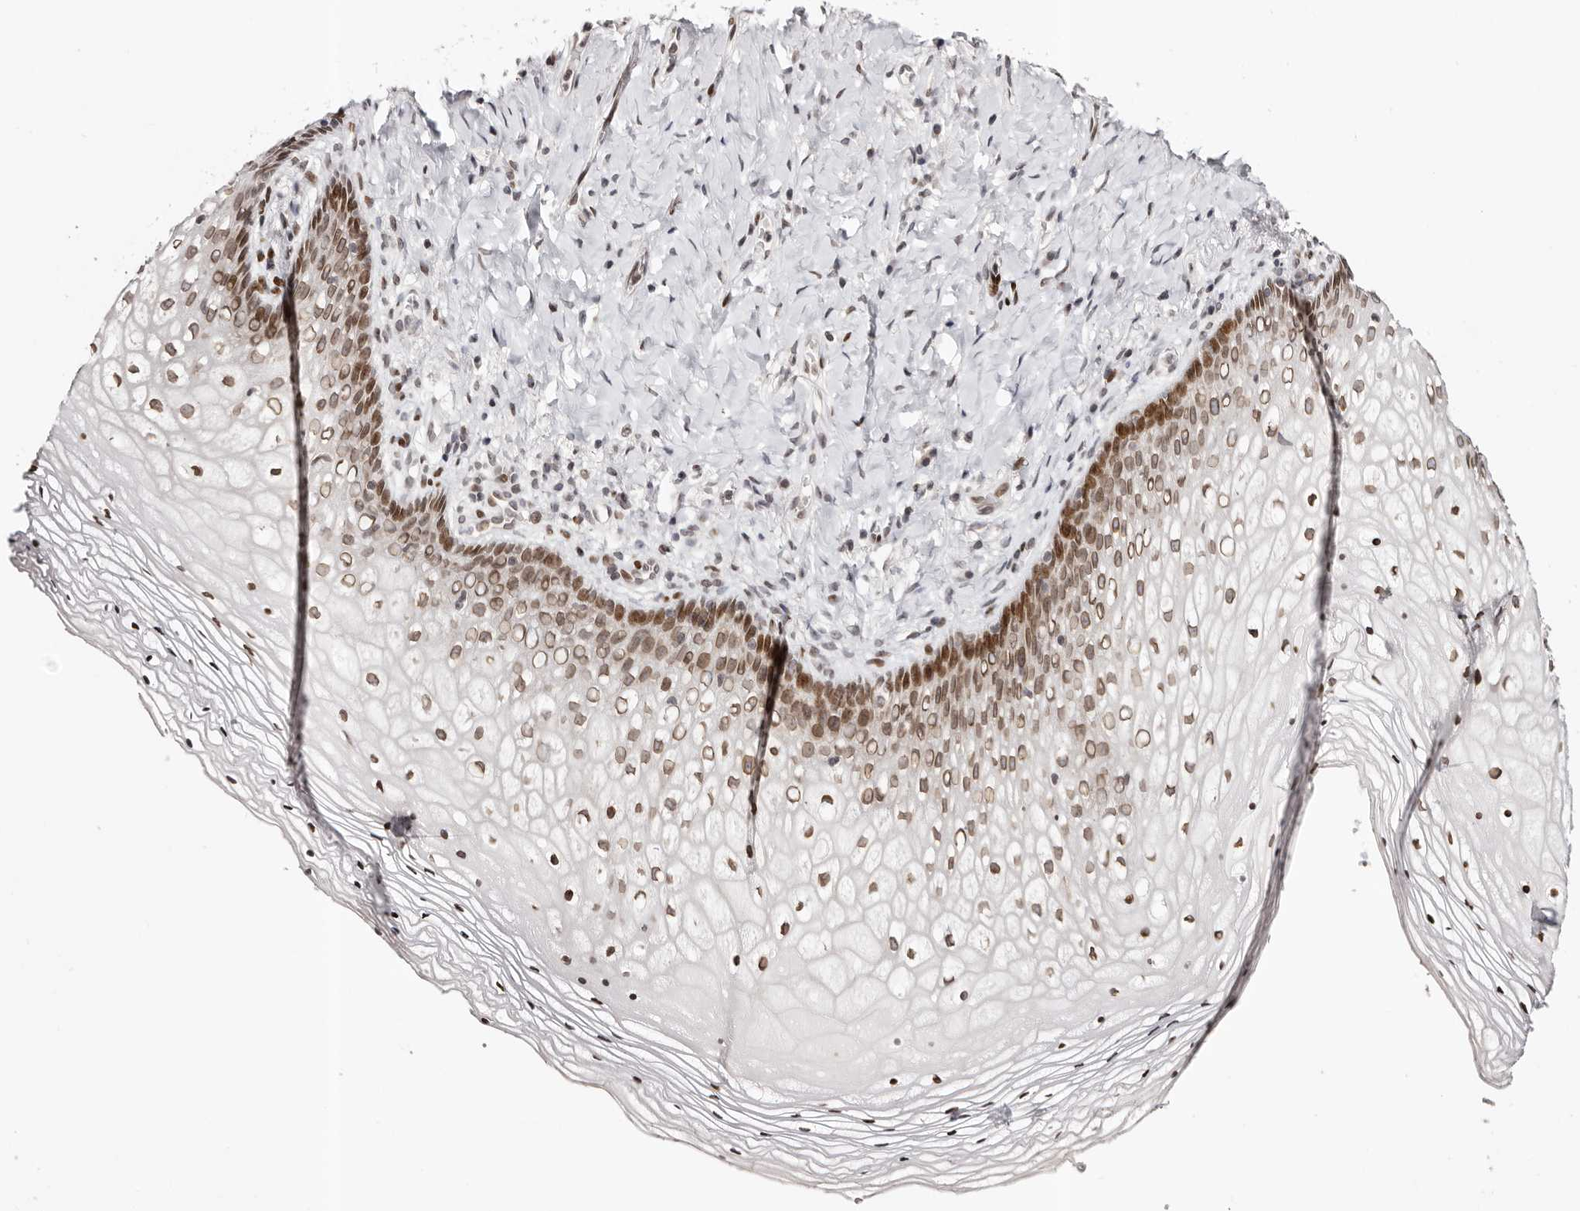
{"staining": {"intensity": "moderate", "quantity": ">75%", "location": "cytoplasmic/membranous,nuclear"}, "tissue": "vagina", "cell_type": "Squamous epithelial cells", "image_type": "normal", "snomed": [{"axis": "morphology", "description": "Normal tissue, NOS"}, {"axis": "topography", "description": "Vagina"}], "caption": "Squamous epithelial cells reveal medium levels of moderate cytoplasmic/membranous,nuclear staining in approximately >75% of cells in unremarkable vagina.", "gene": "NUP153", "patient": {"sex": "female", "age": 60}}